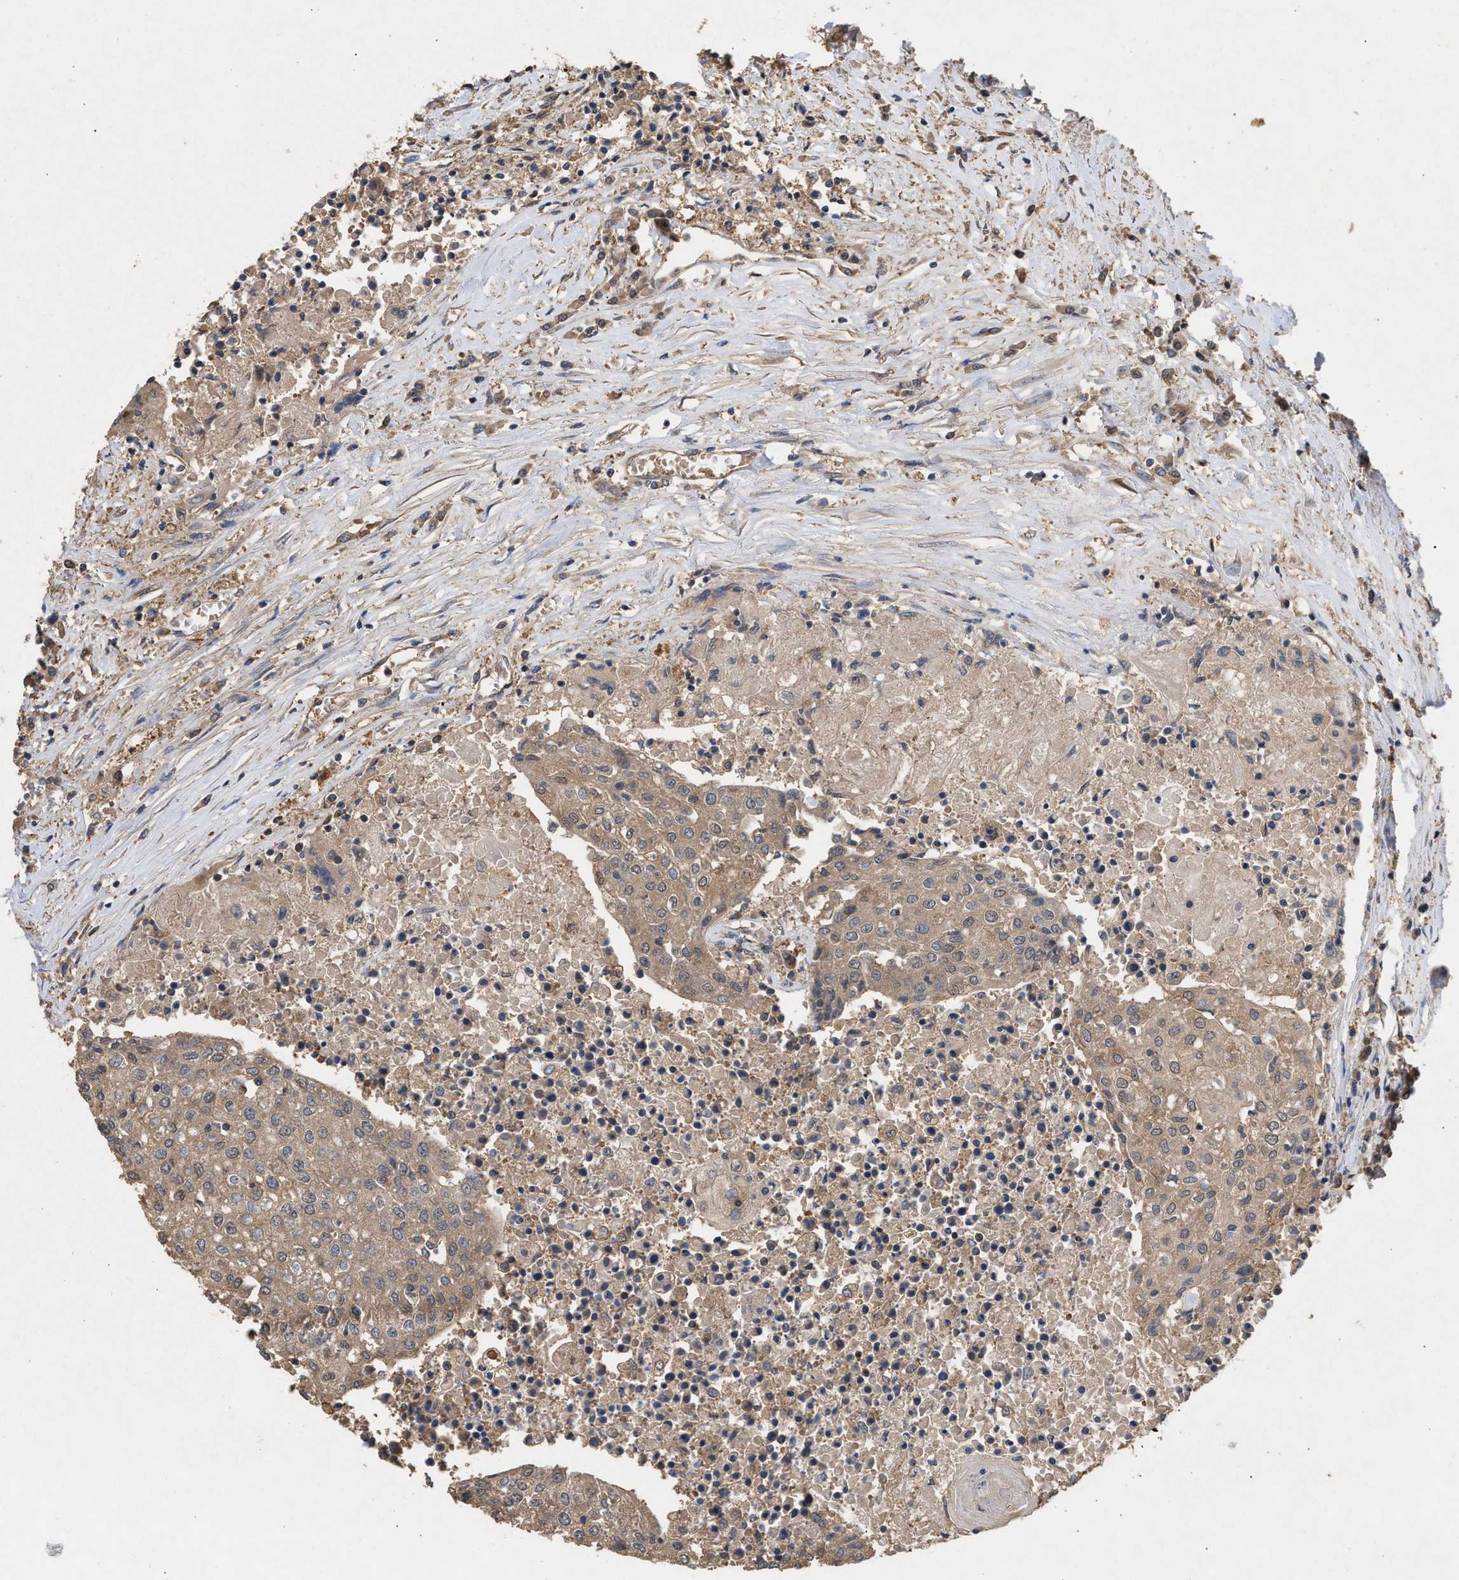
{"staining": {"intensity": "moderate", "quantity": ">75%", "location": "cytoplasmic/membranous"}, "tissue": "urothelial cancer", "cell_type": "Tumor cells", "image_type": "cancer", "snomed": [{"axis": "morphology", "description": "Urothelial carcinoma, High grade"}, {"axis": "topography", "description": "Urinary bladder"}], "caption": "Immunohistochemical staining of human urothelial cancer shows medium levels of moderate cytoplasmic/membranous protein staining in approximately >75% of tumor cells. (Brightfield microscopy of DAB IHC at high magnification).", "gene": "FITM1", "patient": {"sex": "female", "age": 85}}